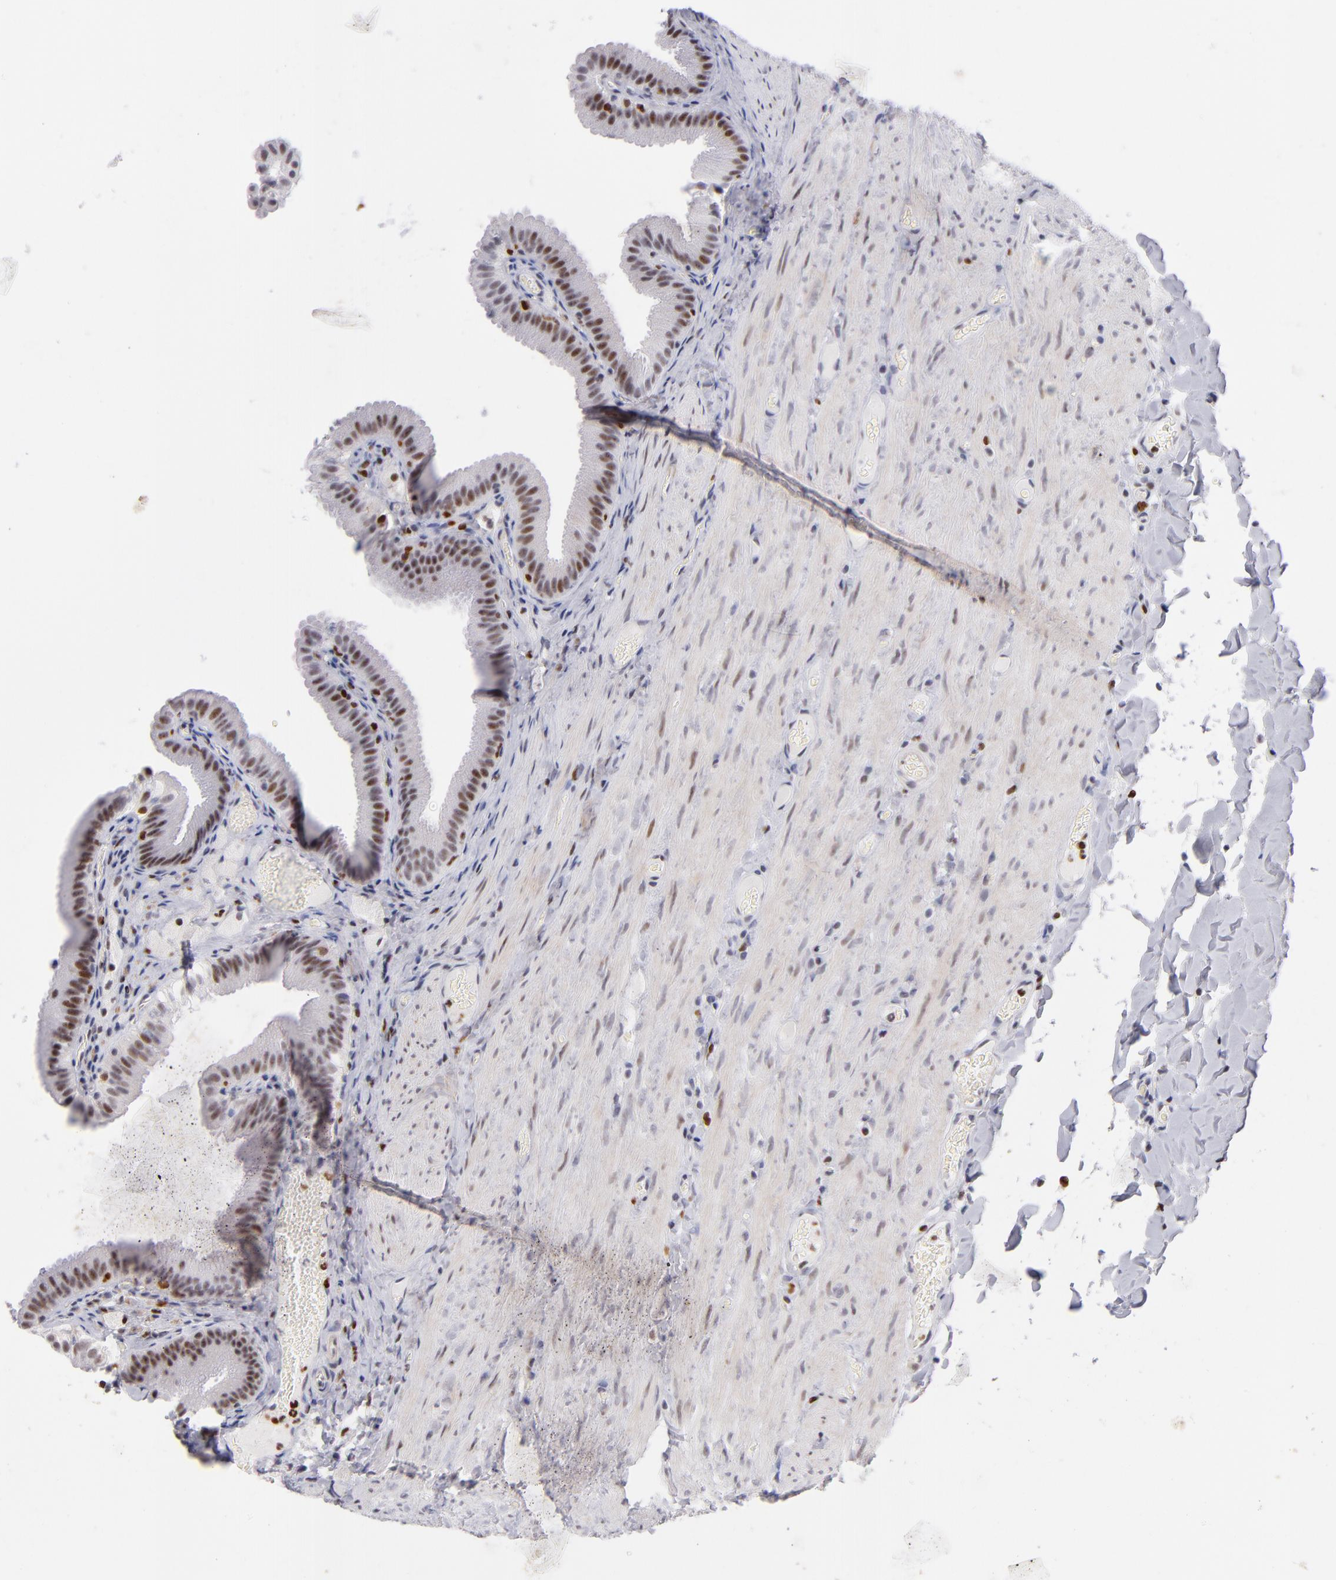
{"staining": {"intensity": "moderate", "quantity": "25%-75%", "location": "nuclear"}, "tissue": "gallbladder", "cell_type": "Glandular cells", "image_type": "normal", "snomed": [{"axis": "morphology", "description": "Normal tissue, NOS"}, {"axis": "topography", "description": "Gallbladder"}], "caption": "Glandular cells demonstrate moderate nuclear positivity in about 25%-75% of cells in normal gallbladder.", "gene": "POLA1", "patient": {"sex": "female", "age": 24}}